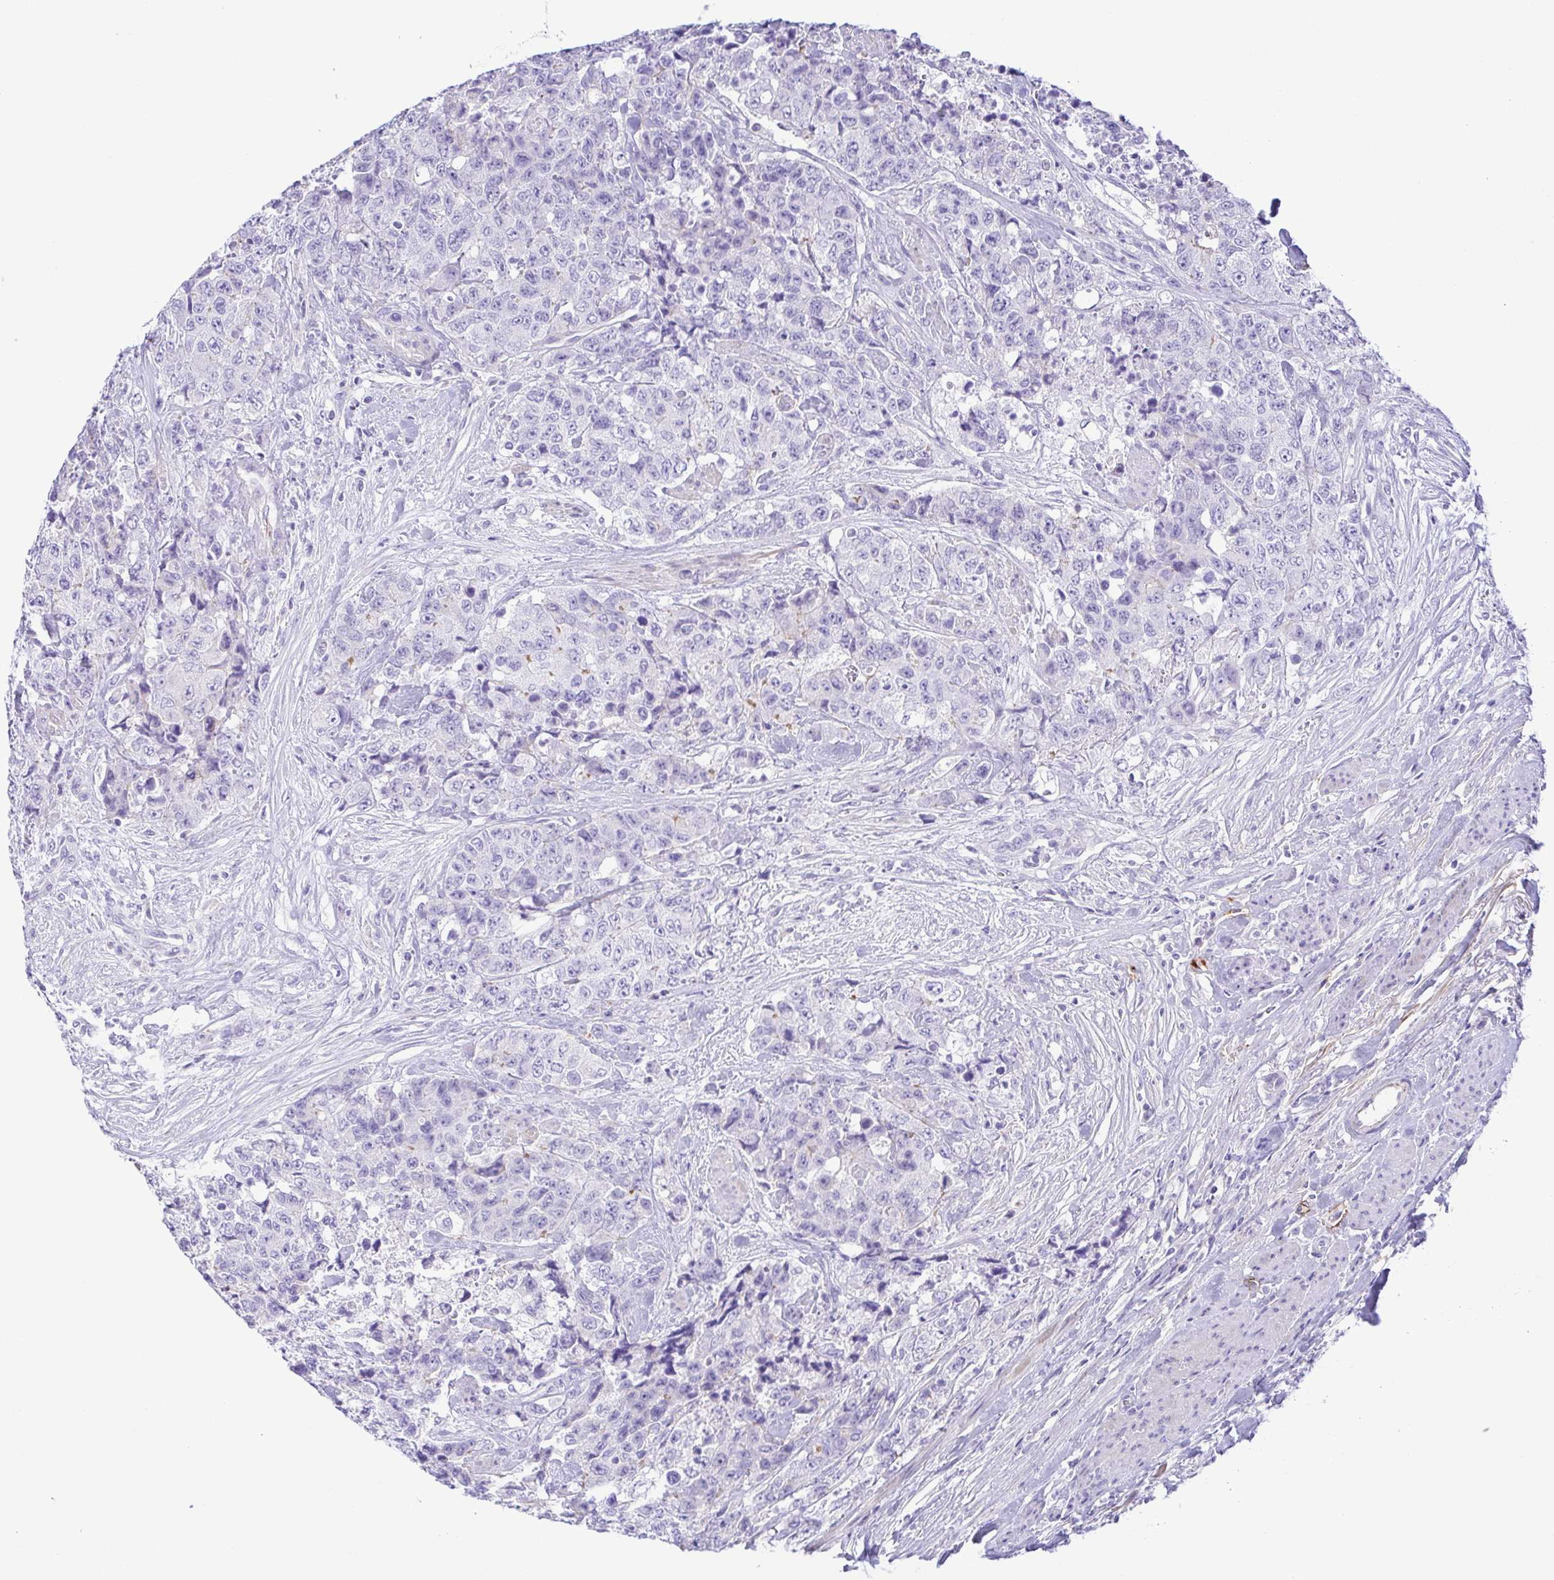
{"staining": {"intensity": "negative", "quantity": "none", "location": "none"}, "tissue": "urothelial cancer", "cell_type": "Tumor cells", "image_type": "cancer", "snomed": [{"axis": "morphology", "description": "Urothelial carcinoma, High grade"}, {"axis": "topography", "description": "Urinary bladder"}], "caption": "Immunohistochemistry histopathology image of neoplastic tissue: urothelial cancer stained with DAB (3,3'-diaminobenzidine) reveals no significant protein staining in tumor cells.", "gene": "GPR182", "patient": {"sex": "female", "age": 78}}